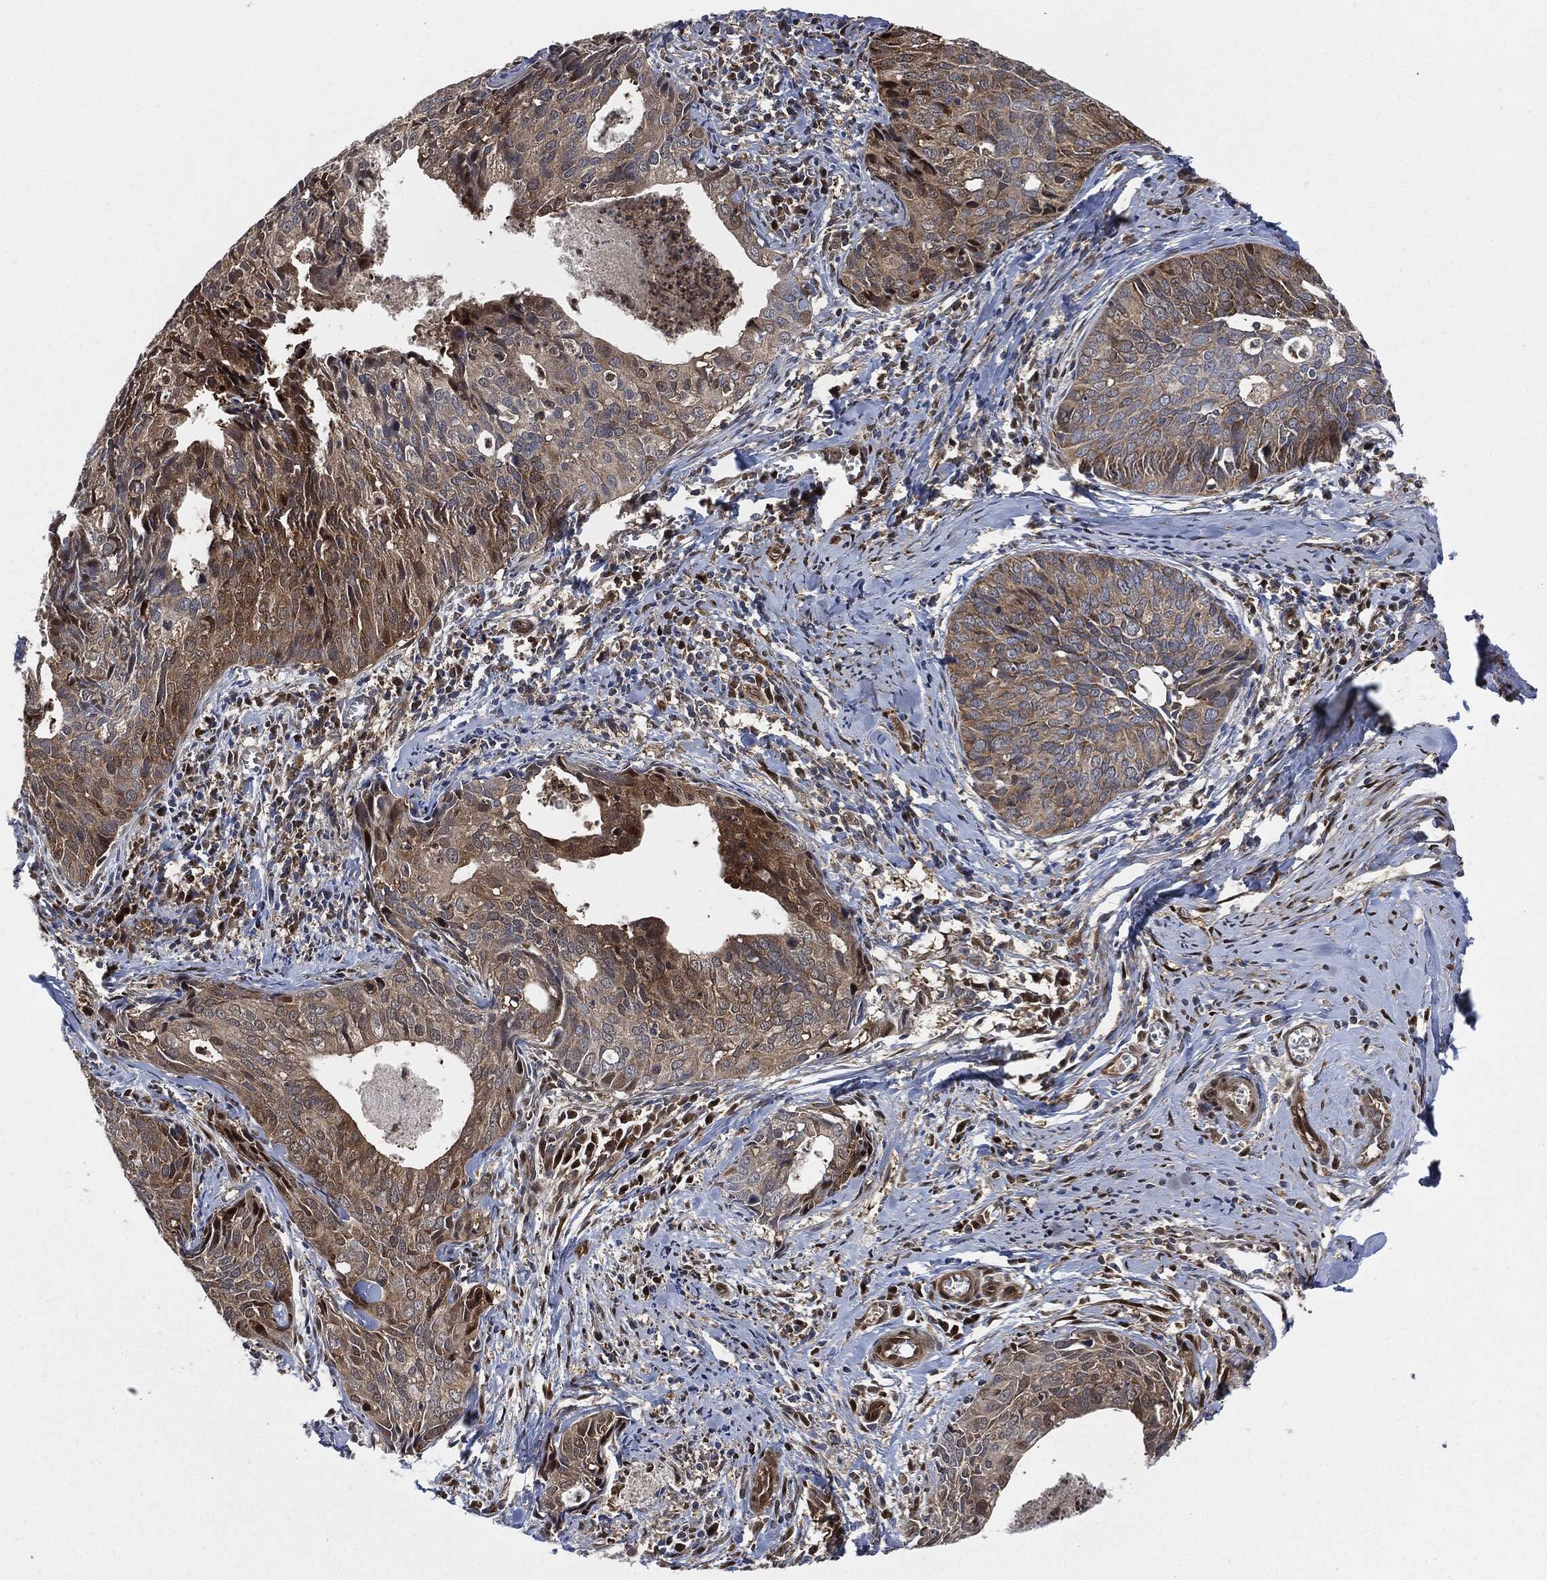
{"staining": {"intensity": "strong", "quantity": "25%-75%", "location": "cytoplasmic/membranous,nuclear"}, "tissue": "cervical cancer", "cell_type": "Tumor cells", "image_type": "cancer", "snomed": [{"axis": "morphology", "description": "Squamous cell carcinoma, NOS"}, {"axis": "topography", "description": "Cervix"}], "caption": "Cervical cancer (squamous cell carcinoma) was stained to show a protein in brown. There is high levels of strong cytoplasmic/membranous and nuclear expression in about 25%-75% of tumor cells.", "gene": "DCTN1", "patient": {"sex": "female", "age": 29}}